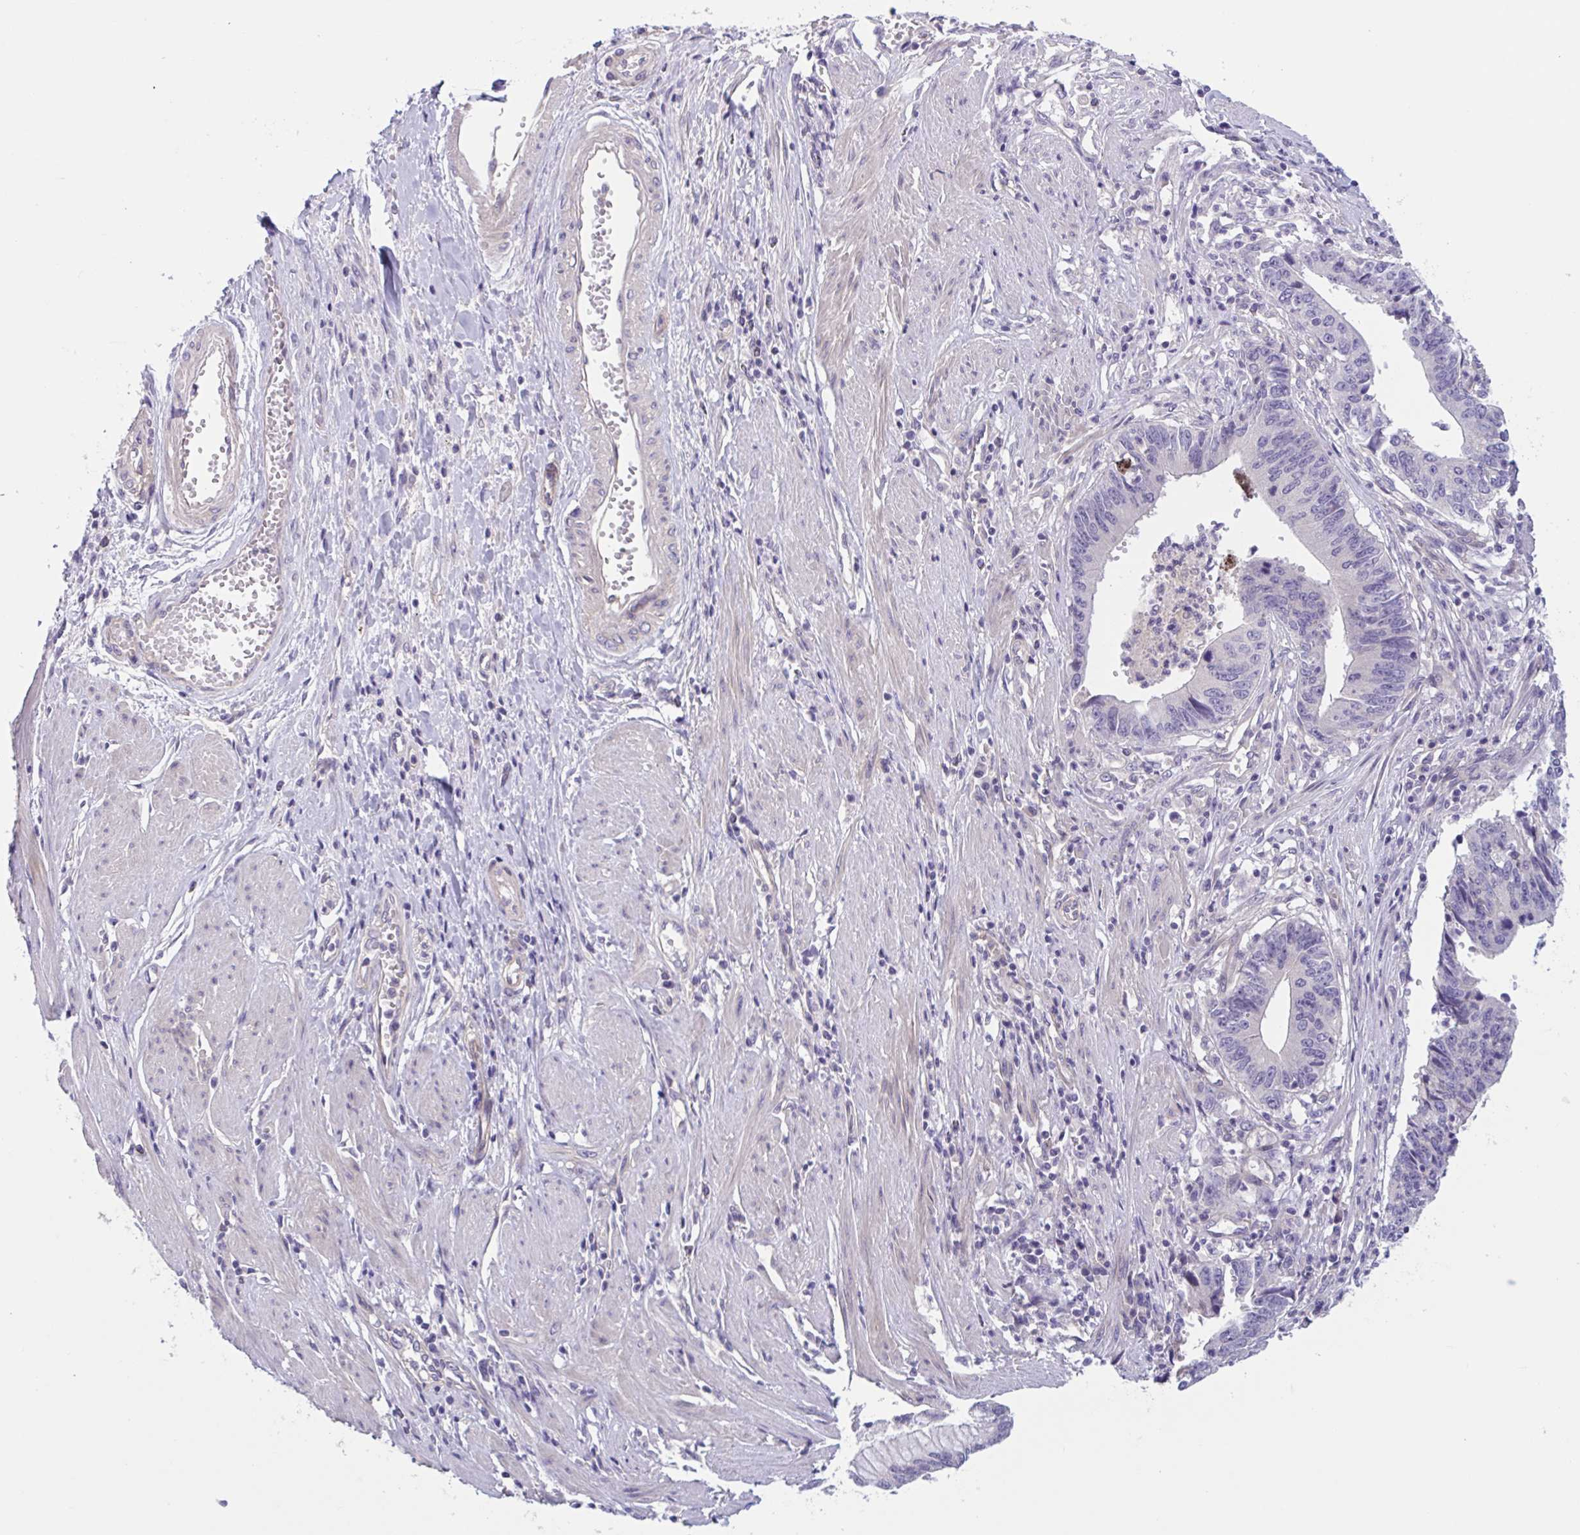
{"staining": {"intensity": "negative", "quantity": "none", "location": "none"}, "tissue": "stomach cancer", "cell_type": "Tumor cells", "image_type": "cancer", "snomed": [{"axis": "morphology", "description": "Adenocarcinoma, NOS"}, {"axis": "topography", "description": "Stomach"}], "caption": "A micrograph of stomach cancer stained for a protein reveals no brown staining in tumor cells. (DAB immunohistochemistry, high magnification).", "gene": "TTC7B", "patient": {"sex": "male", "age": 59}}